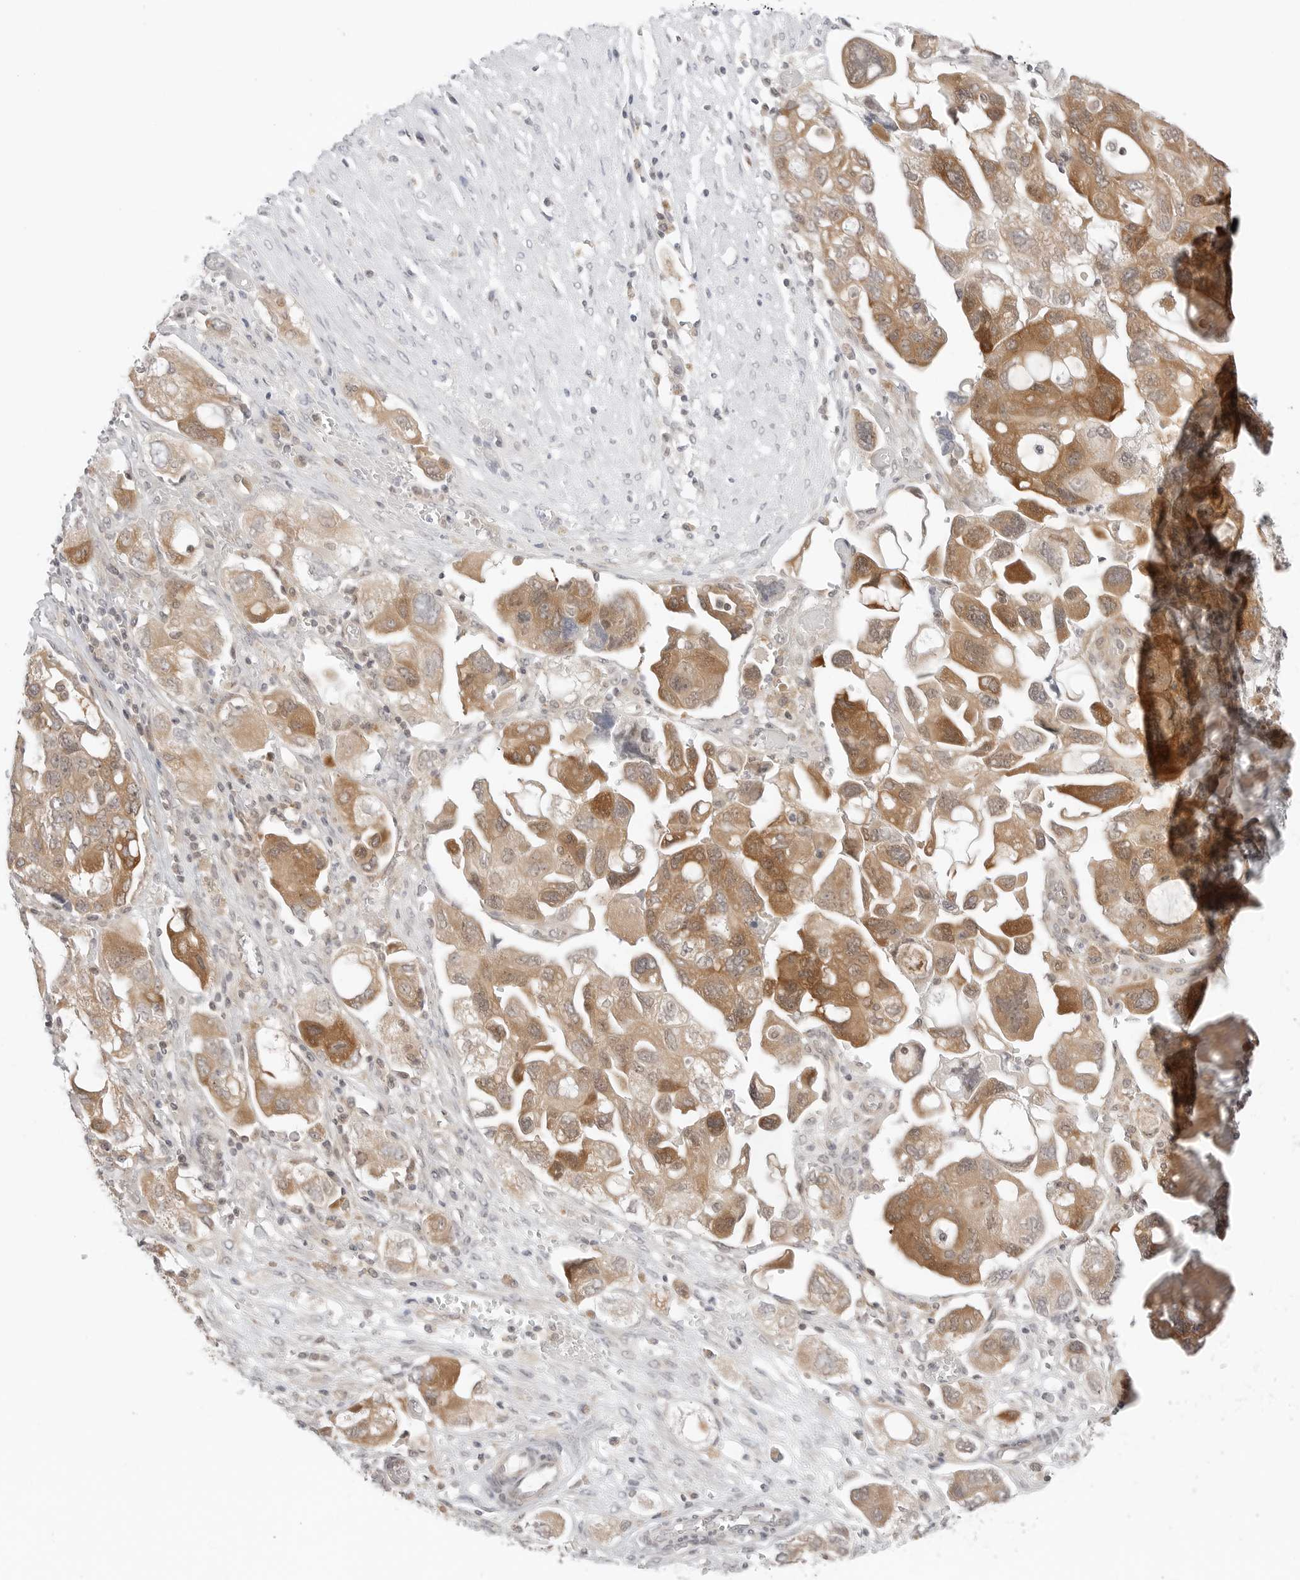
{"staining": {"intensity": "moderate", "quantity": ">75%", "location": "cytoplasmic/membranous"}, "tissue": "ovarian cancer", "cell_type": "Tumor cells", "image_type": "cancer", "snomed": [{"axis": "morphology", "description": "Carcinoma, NOS"}, {"axis": "morphology", "description": "Cystadenocarcinoma, serous, NOS"}, {"axis": "topography", "description": "Ovary"}], "caption": "A histopathology image showing moderate cytoplasmic/membranous staining in approximately >75% of tumor cells in ovarian carcinoma, as visualized by brown immunohistochemical staining.", "gene": "NUDC", "patient": {"sex": "female", "age": 69}}